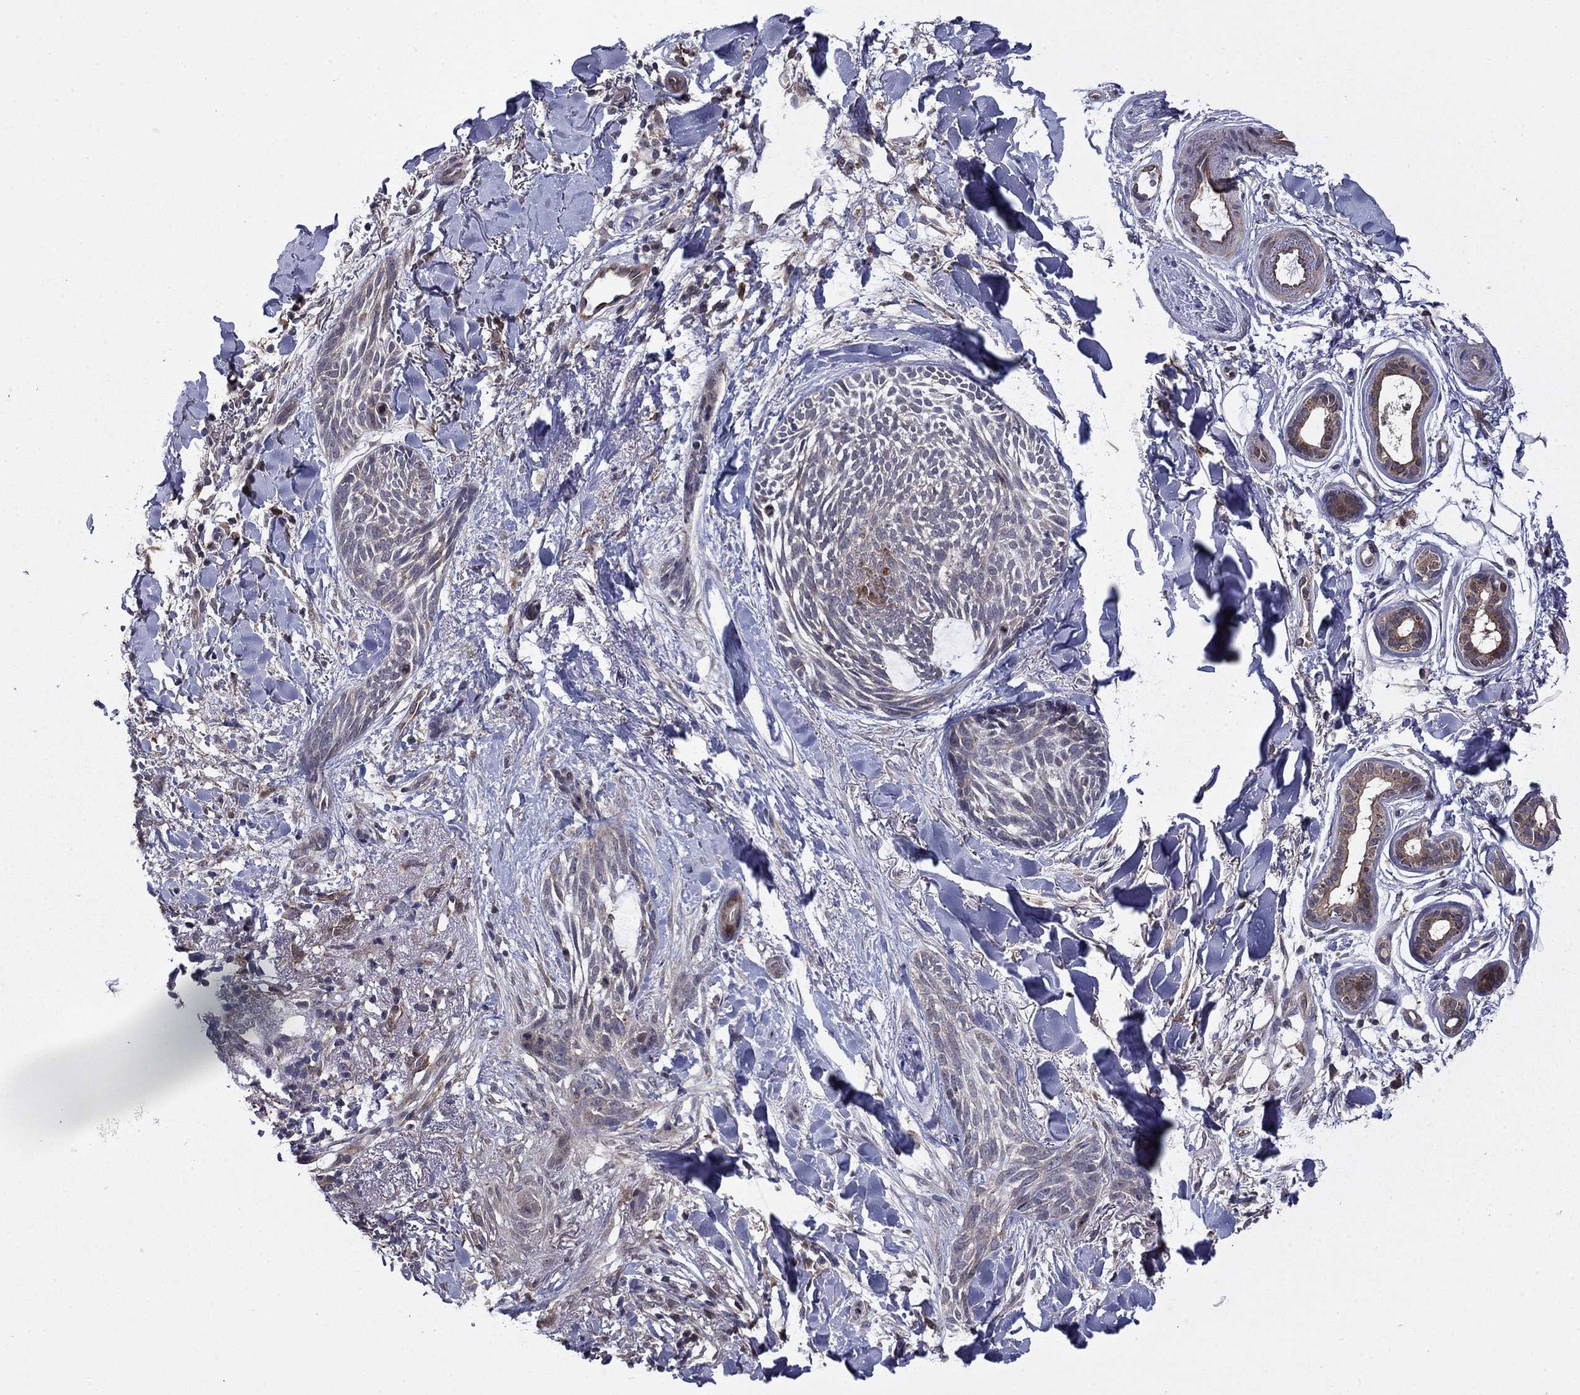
{"staining": {"intensity": "negative", "quantity": "none", "location": "none"}, "tissue": "skin cancer", "cell_type": "Tumor cells", "image_type": "cancer", "snomed": [{"axis": "morphology", "description": "Normal tissue, NOS"}, {"axis": "morphology", "description": "Basal cell carcinoma"}, {"axis": "topography", "description": "Skin"}], "caption": "This is an IHC micrograph of human skin cancer. There is no staining in tumor cells.", "gene": "TPMT", "patient": {"sex": "male", "age": 84}}